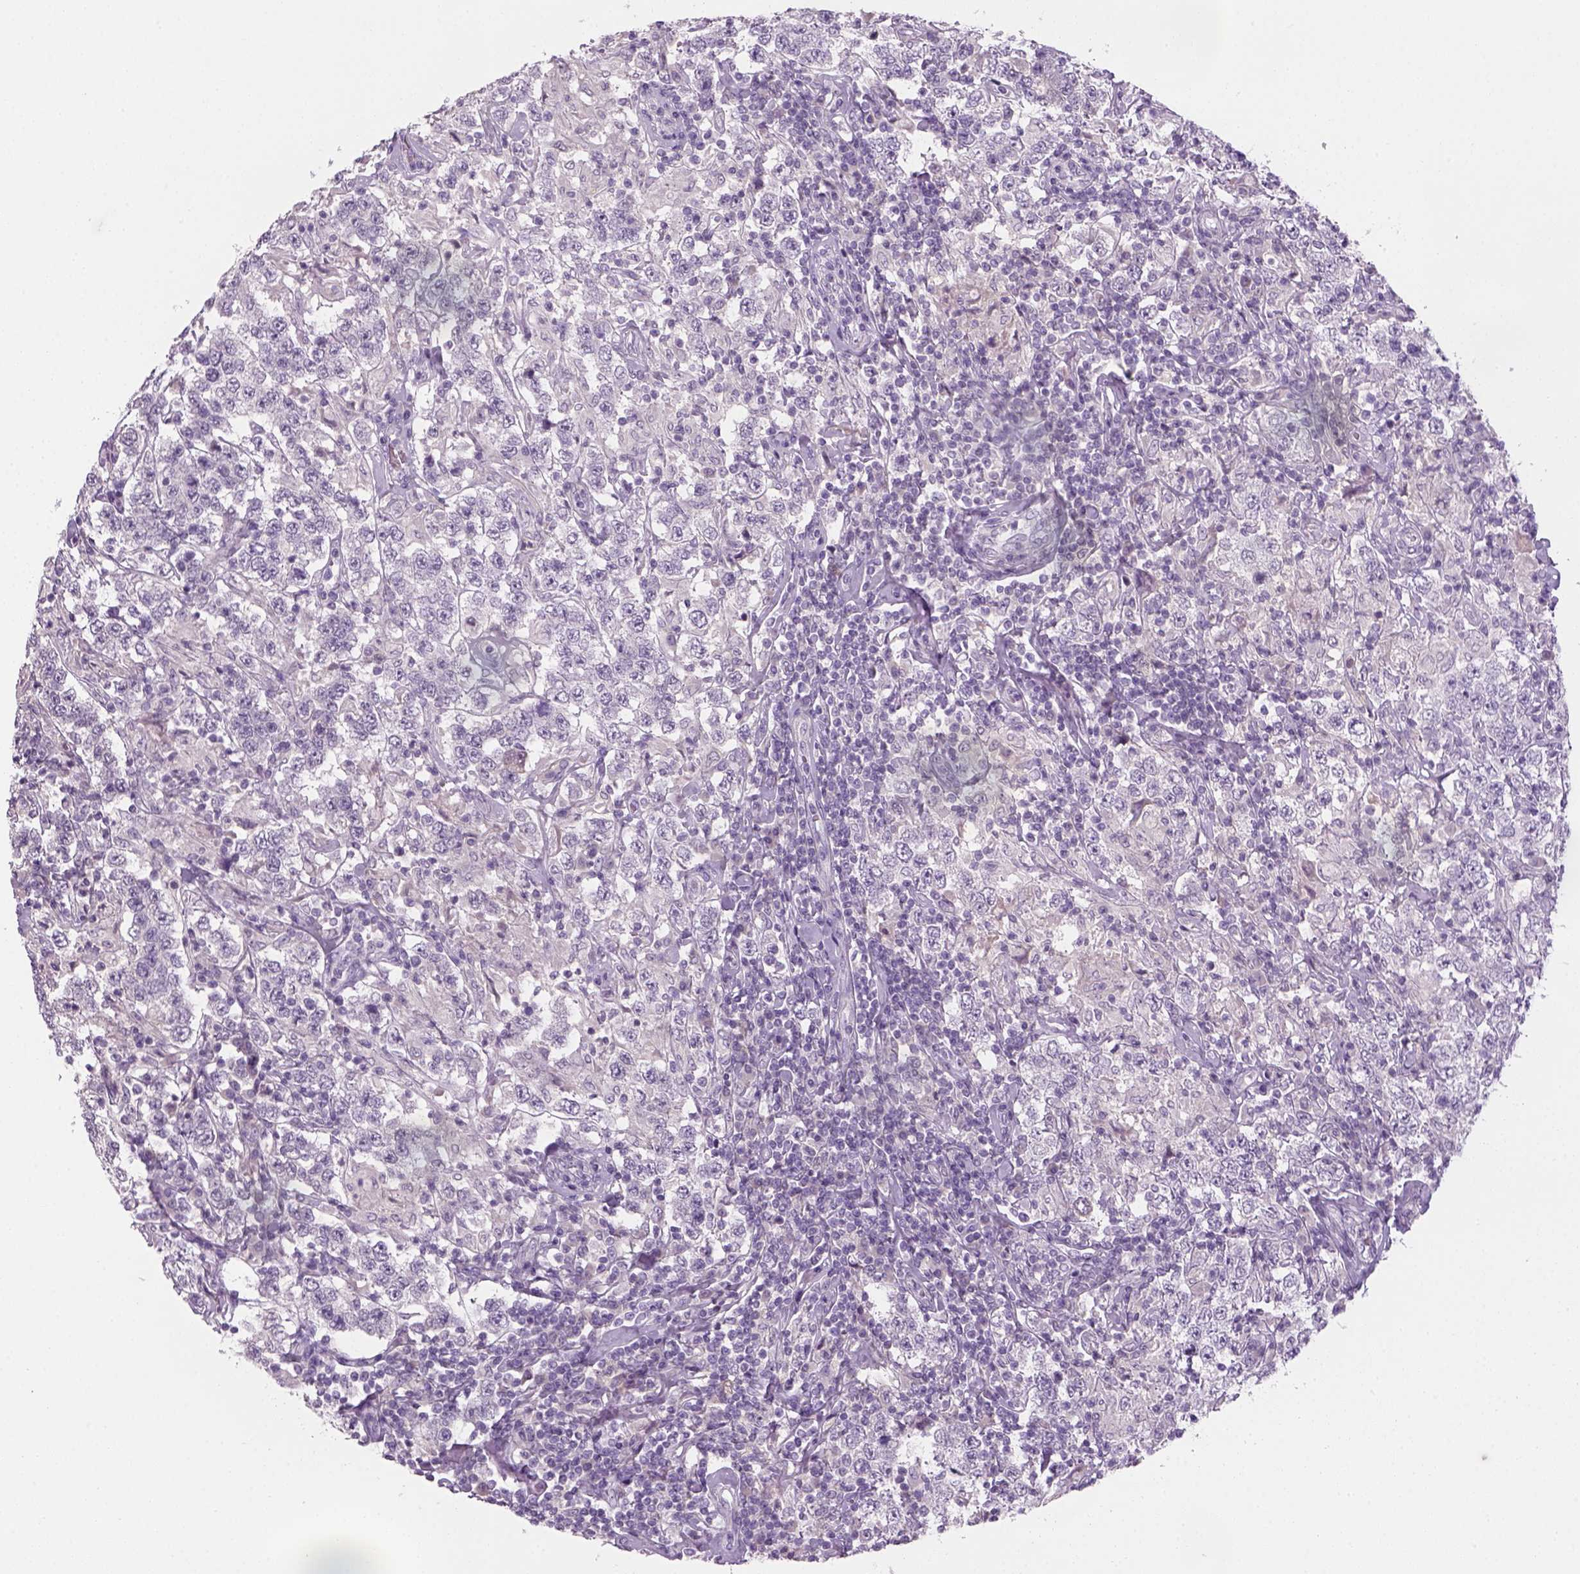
{"staining": {"intensity": "negative", "quantity": "none", "location": "none"}, "tissue": "testis cancer", "cell_type": "Tumor cells", "image_type": "cancer", "snomed": [{"axis": "morphology", "description": "Seminoma, NOS"}, {"axis": "morphology", "description": "Carcinoma, Embryonal, NOS"}, {"axis": "topography", "description": "Testis"}], "caption": "Immunohistochemistry (IHC) micrograph of neoplastic tissue: testis embryonal carcinoma stained with DAB displays no significant protein staining in tumor cells. The staining is performed using DAB (3,3'-diaminobenzidine) brown chromogen with nuclei counter-stained in using hematoxylin.", "gene": "GFI1B", "patient": {"sex": "male", "age": 41}}